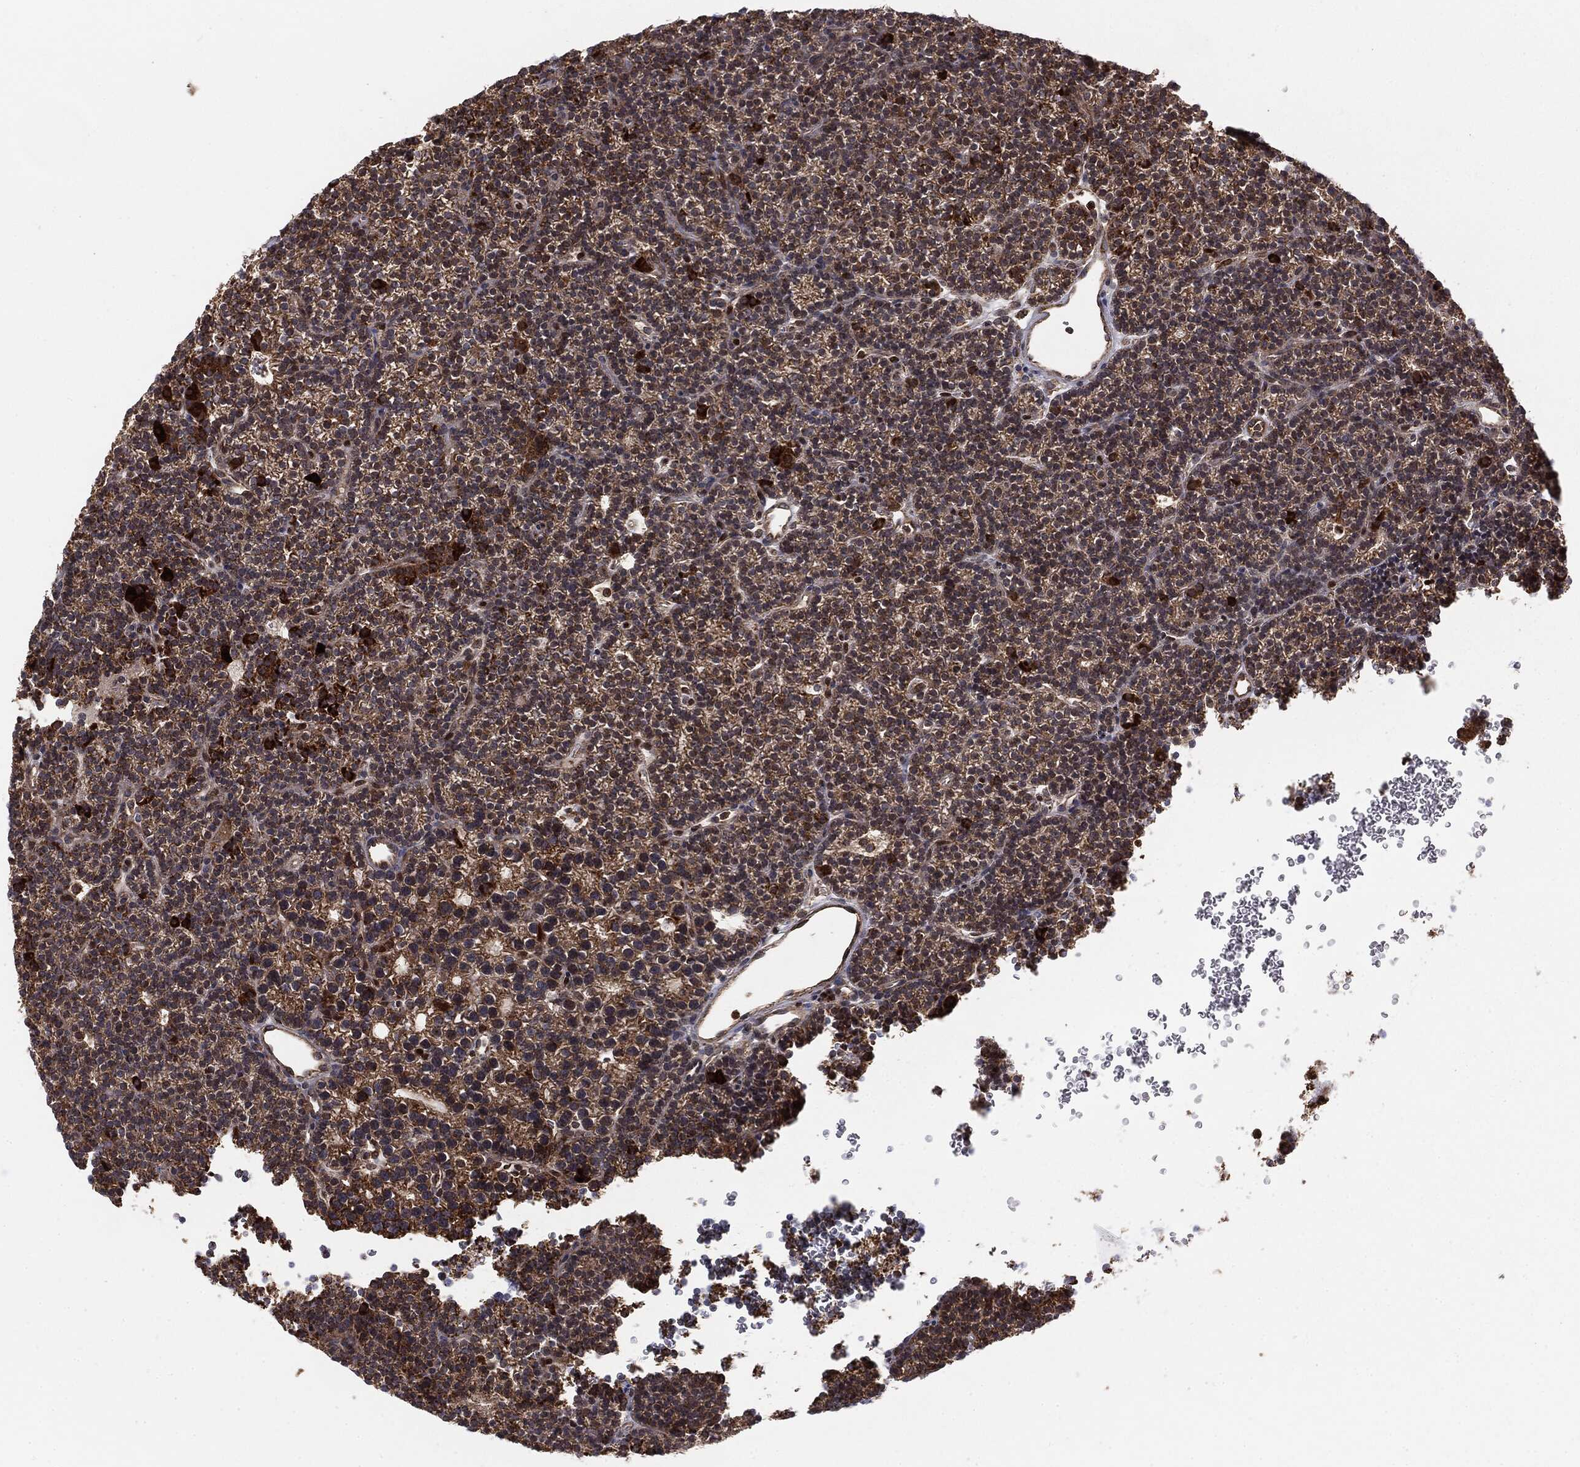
{"staining": {"intensity": "strong", "quantity": ">75%", "location": "cytoplasmic/membranous"}, "tissue": "parathyroid gland", "cell_type": "Glandular cells", "image_type": "normal", "snomed": [{"axis": "morphology", "description": "Normal tissue, NOS"}, {"axis": "topography", "description": "Parathyroid gland"}], "caption": "Immunohistochemical staining of normal human parathyroid gland demonstrates >75% levels of strong cytoplasmic/membranous protein staining in approximately >75% of glandular cells. (DAB (3,3'-diaminobenzidine) = brown stain, brightfield microscopy at high magnification).", "gene": "MTOR", "patient": {"sex": "female", "age": 42}}